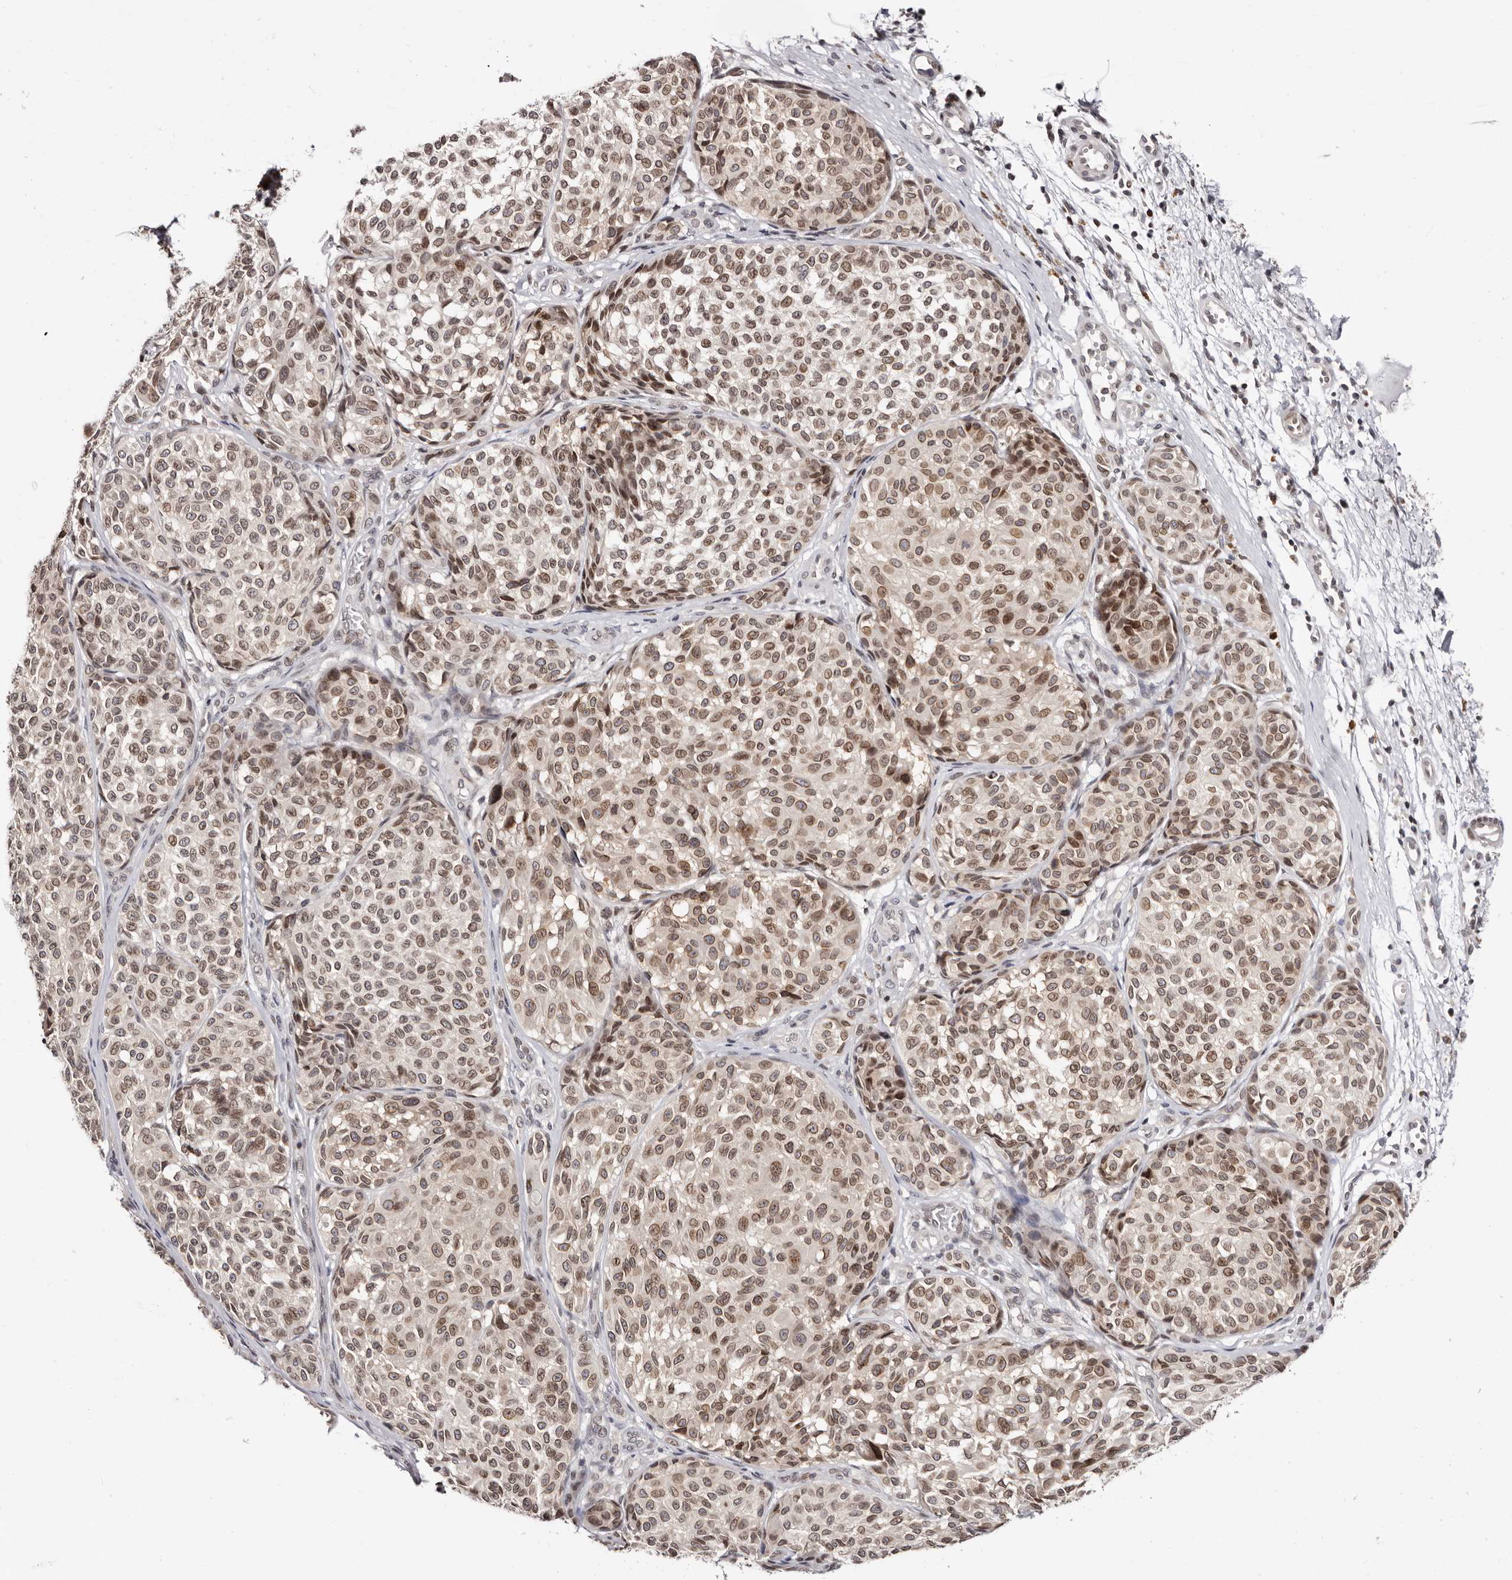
{"staining": {"intensity": "moderate", "quantity": ">75%", "location": "cytoplasmic/membranous,nuclear"}, "tissue": "melanoma", "cell_type": "Tumor cells", "image_type": "cancer", "snomed": [{"axis": "morphology", "description": "Malignant melanoma, NOS"}, {"axis": "topography", "description": "Skin"}], "caption": "Immunohistochemical staining of human melanoma displays medium levels of moderate cytoplasmic/membranous and nuclear protein expression in approximately >75% of tumor cells. Immunohistochemistry (ihc) stains the protein in brown and the nuclei are stained blue.", "gene": "NUP153", "patient": {"sex": "male", "age": 83}}